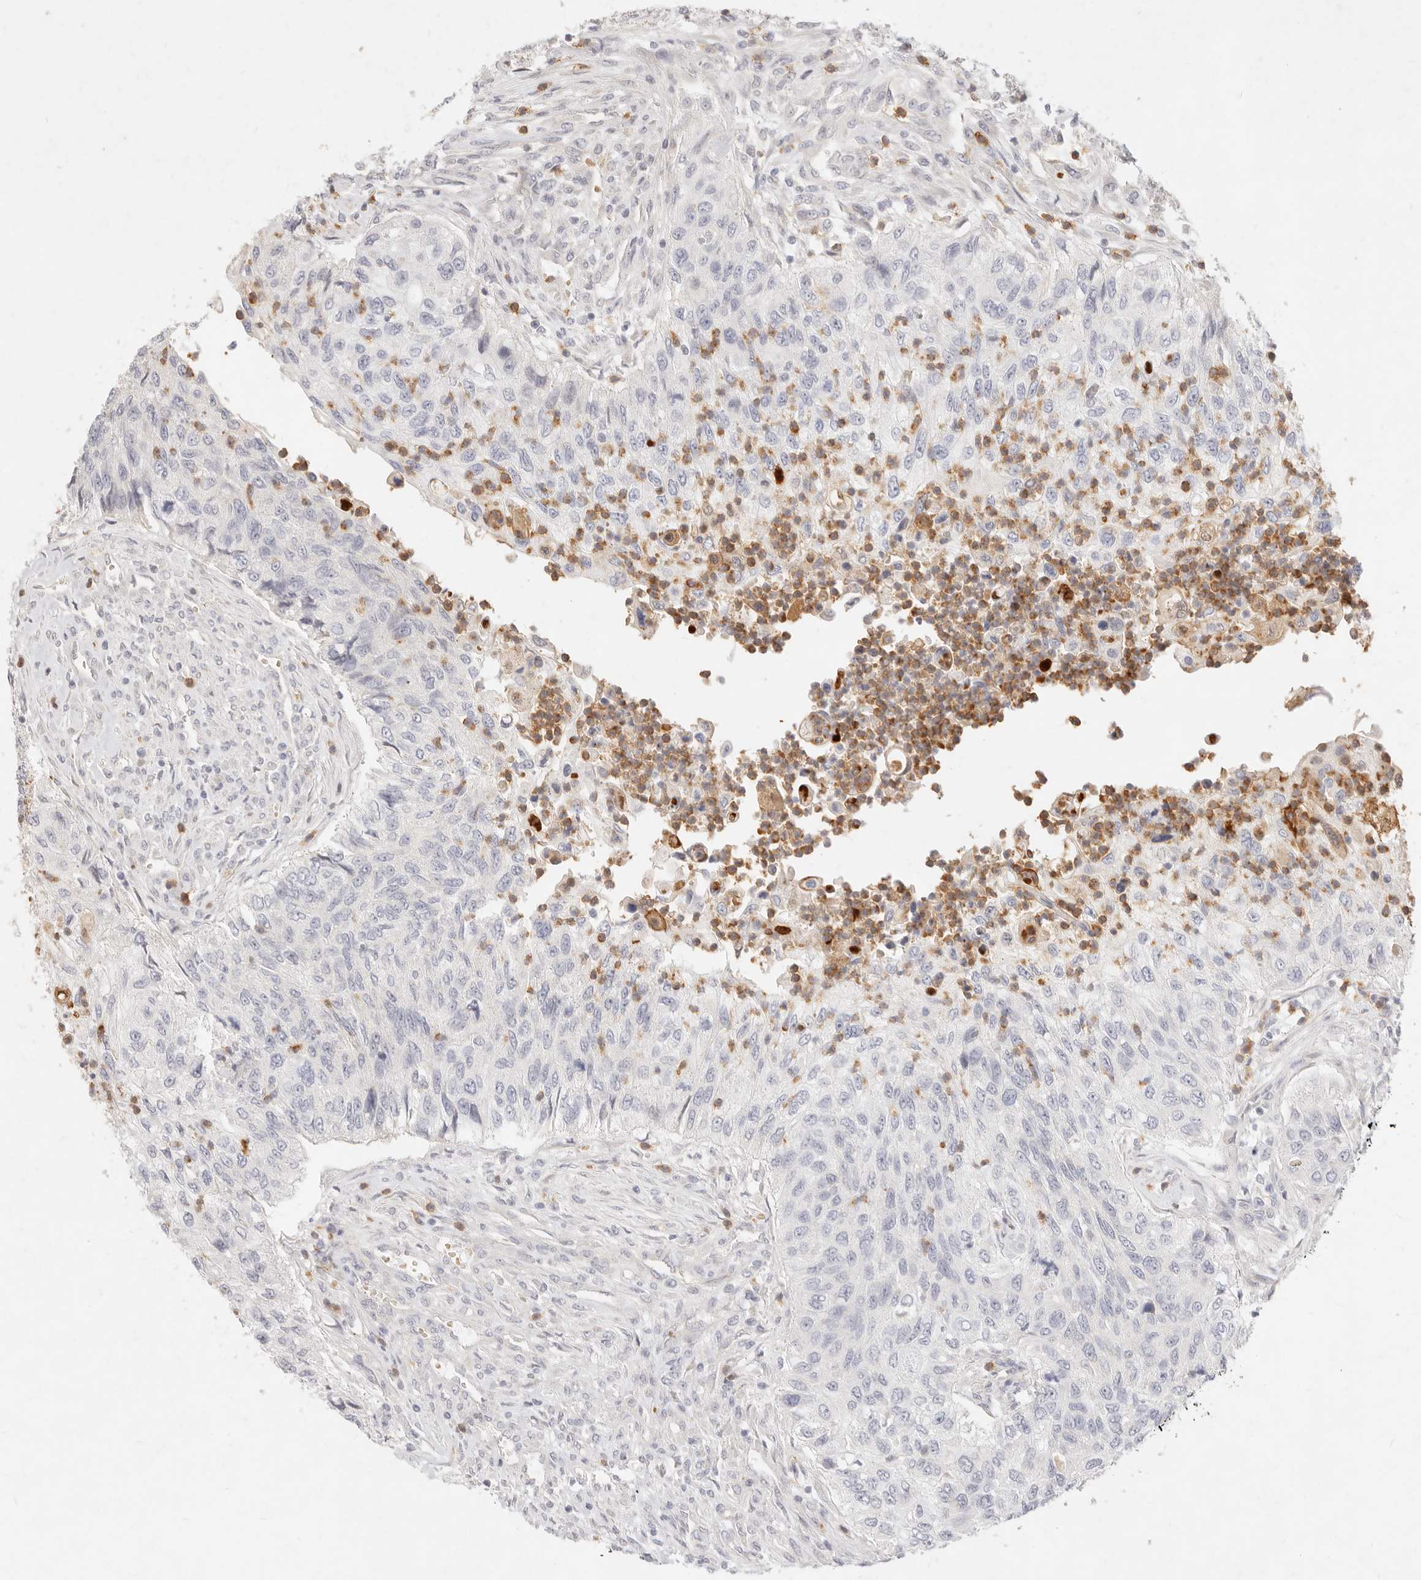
{"staining": {"intensity": "negative", "quantity": "none", "location": "none"}, "tissue": "urothelial cancer", "cell_type": "Tumor cells", "image_type": "cancer", "snomed": [{"axis": "morphology", "description": "Urothelial carcinoma, High grade"}, {"axis": "topography", "description": "Urinary bladder"}], "caption": "Protein analysis of high-grade urothelial carcinoma demonstrates no significant expression in tumor cells.", "gene": "ASCL3", "patient": {"sex": "female", "age": 60}}